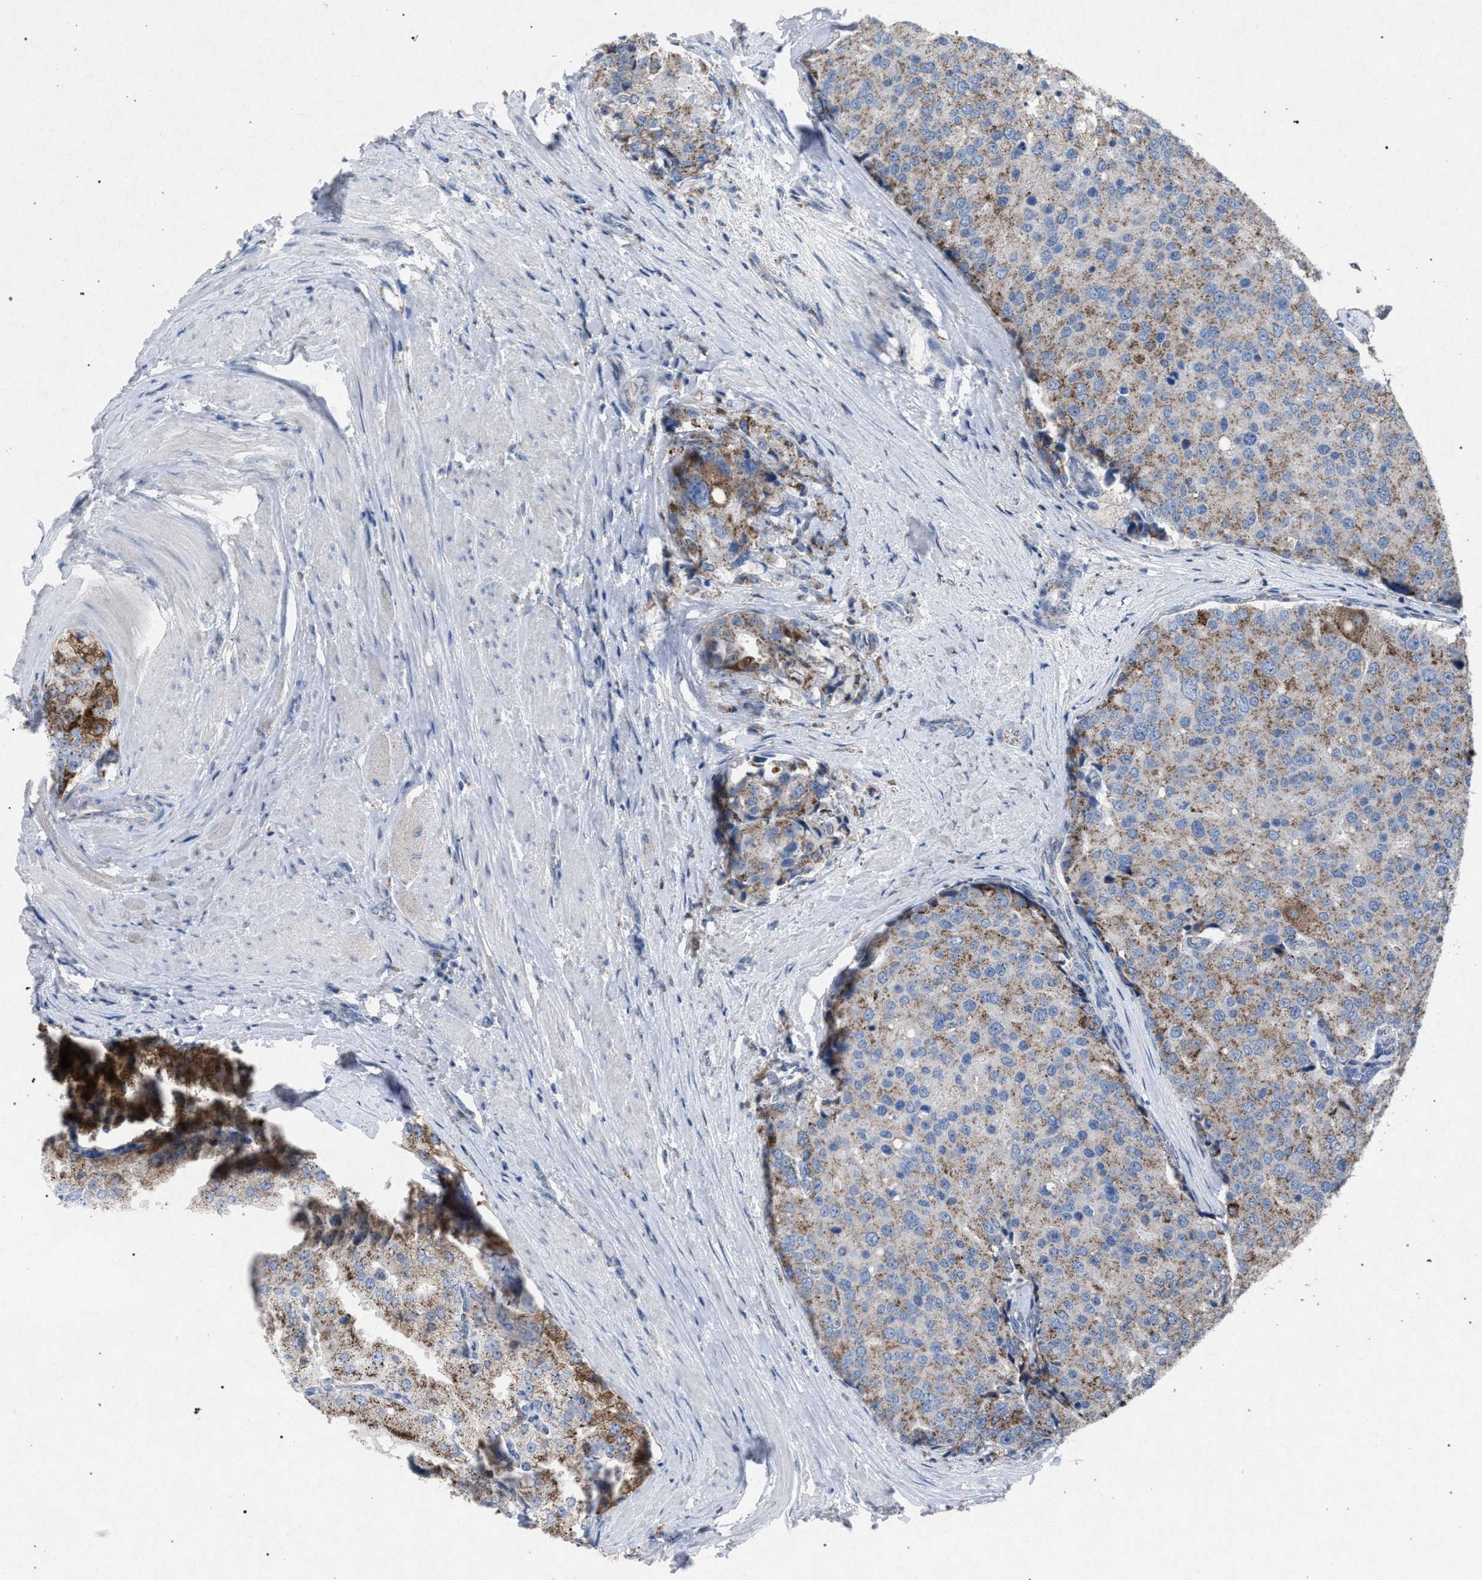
{"staining": {"intensity": "weak", "quantity": ">75%", "location": "cytoplasmic/membranous"}, "tissue": "prostate cancer", "cell_type": "Tumor cells", "image_type": "cancer", "snomed": [{"axis": "morphology", "description": "Adenocarcinoma, High grade"}, {"axis": "topography", "description": "Prostate"}], "caption": "High-power microscopy captured an immunohistochemistry (IHC) image of prostate cancer (adenocarcinoma (high-grade)), revealing weak cytoplasmic/membranous expression in approximately >75% of tumor cells.", "gene": "HSD17B4", "patient": {"sex": "male", "age": 50}}